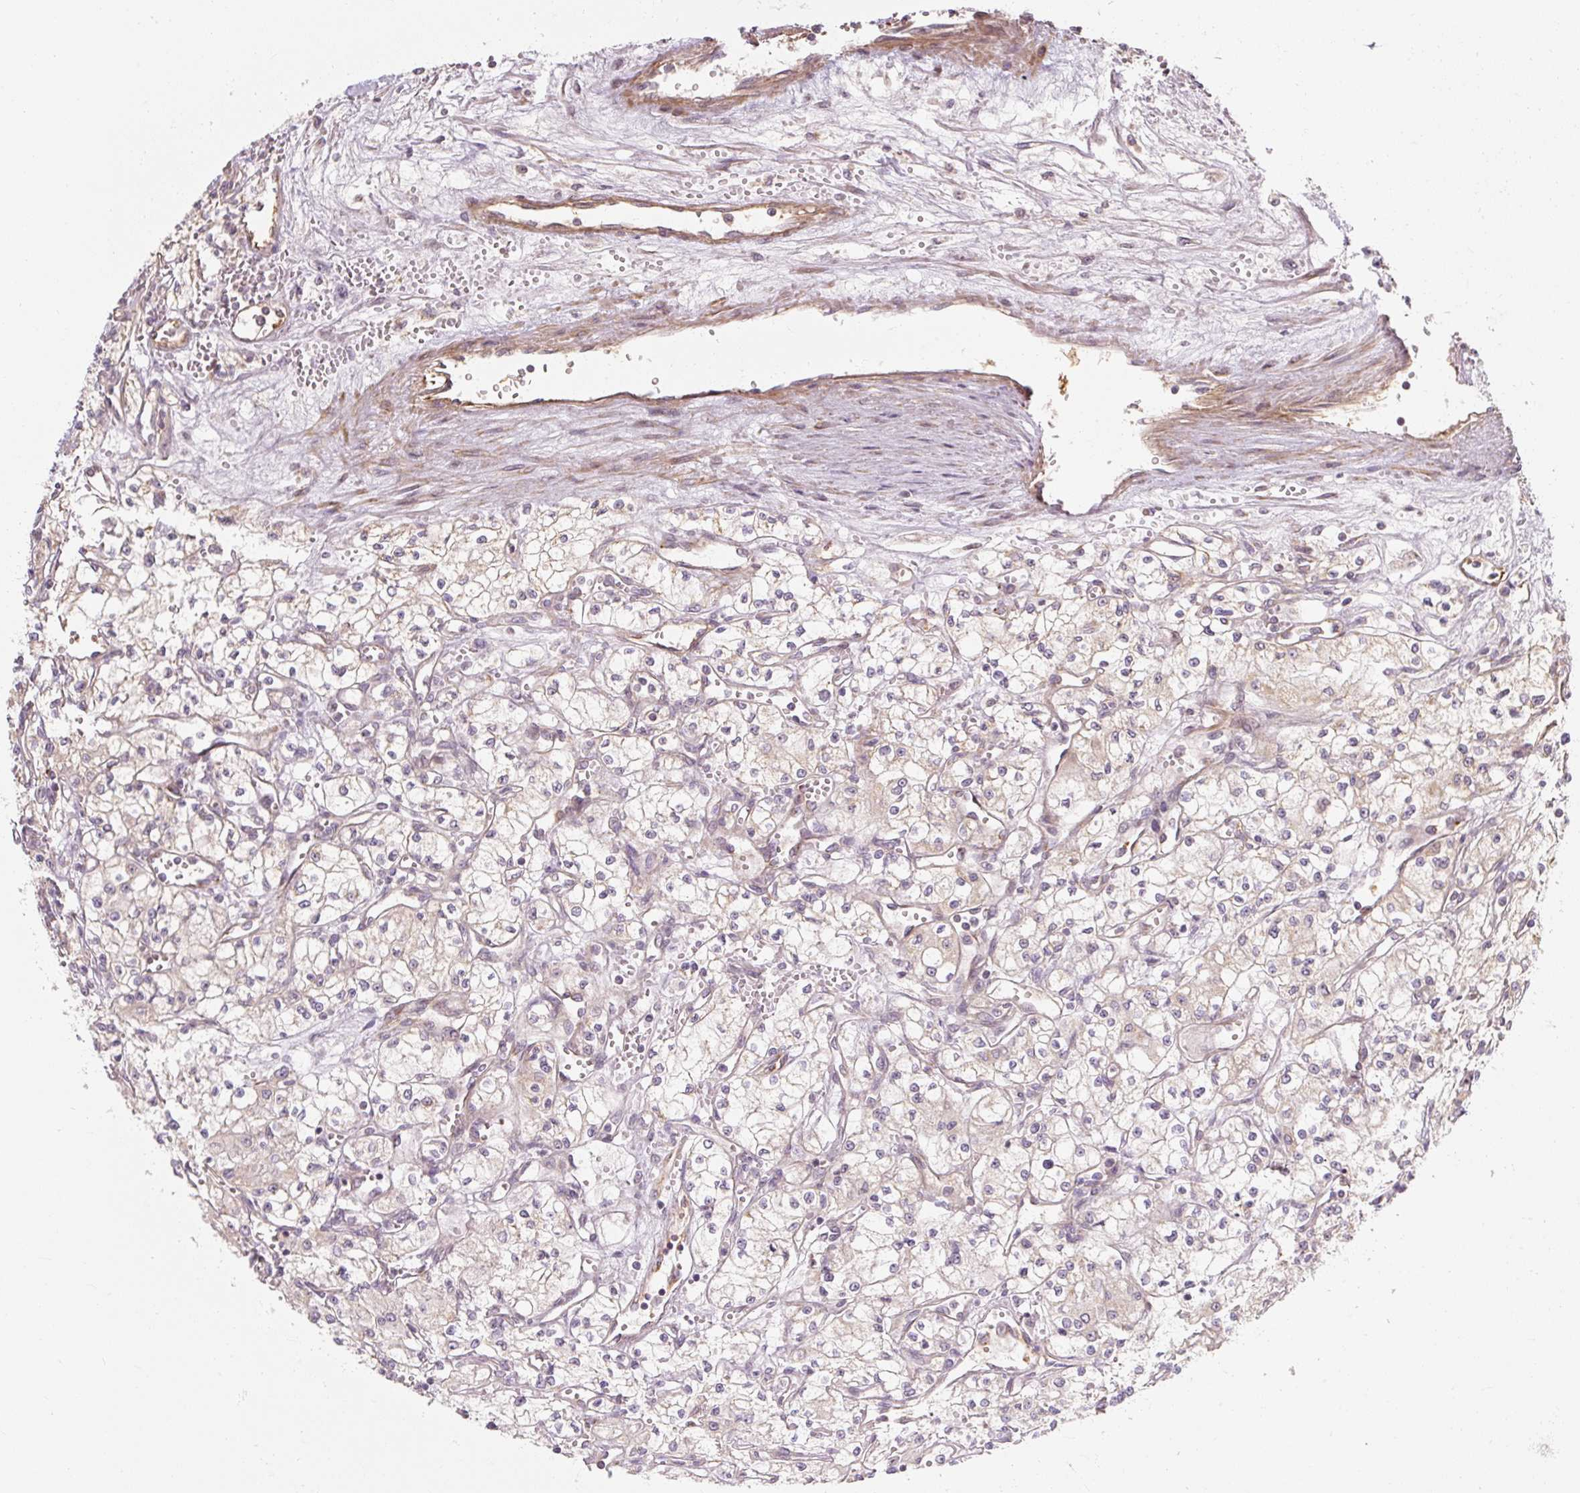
{"staining": {"intensity": "negative", "quantity": "none", "location": "none"}, "tissue": "renal cancer", "cell_type": "Tumor cells", "image_type": "cancer", "snomed": [{"axis": "morphology", "description": "Adenocarcinoma, NOS"}, {"axis": "topography", "description": "Kidney"}], "caption": "An image of renal cancer (adenocarcinoma) stained for a protein shows no brown staining in tumor cells.", "gene": "RB1CC1", "patient": {"sex": "male", "age": 59}}